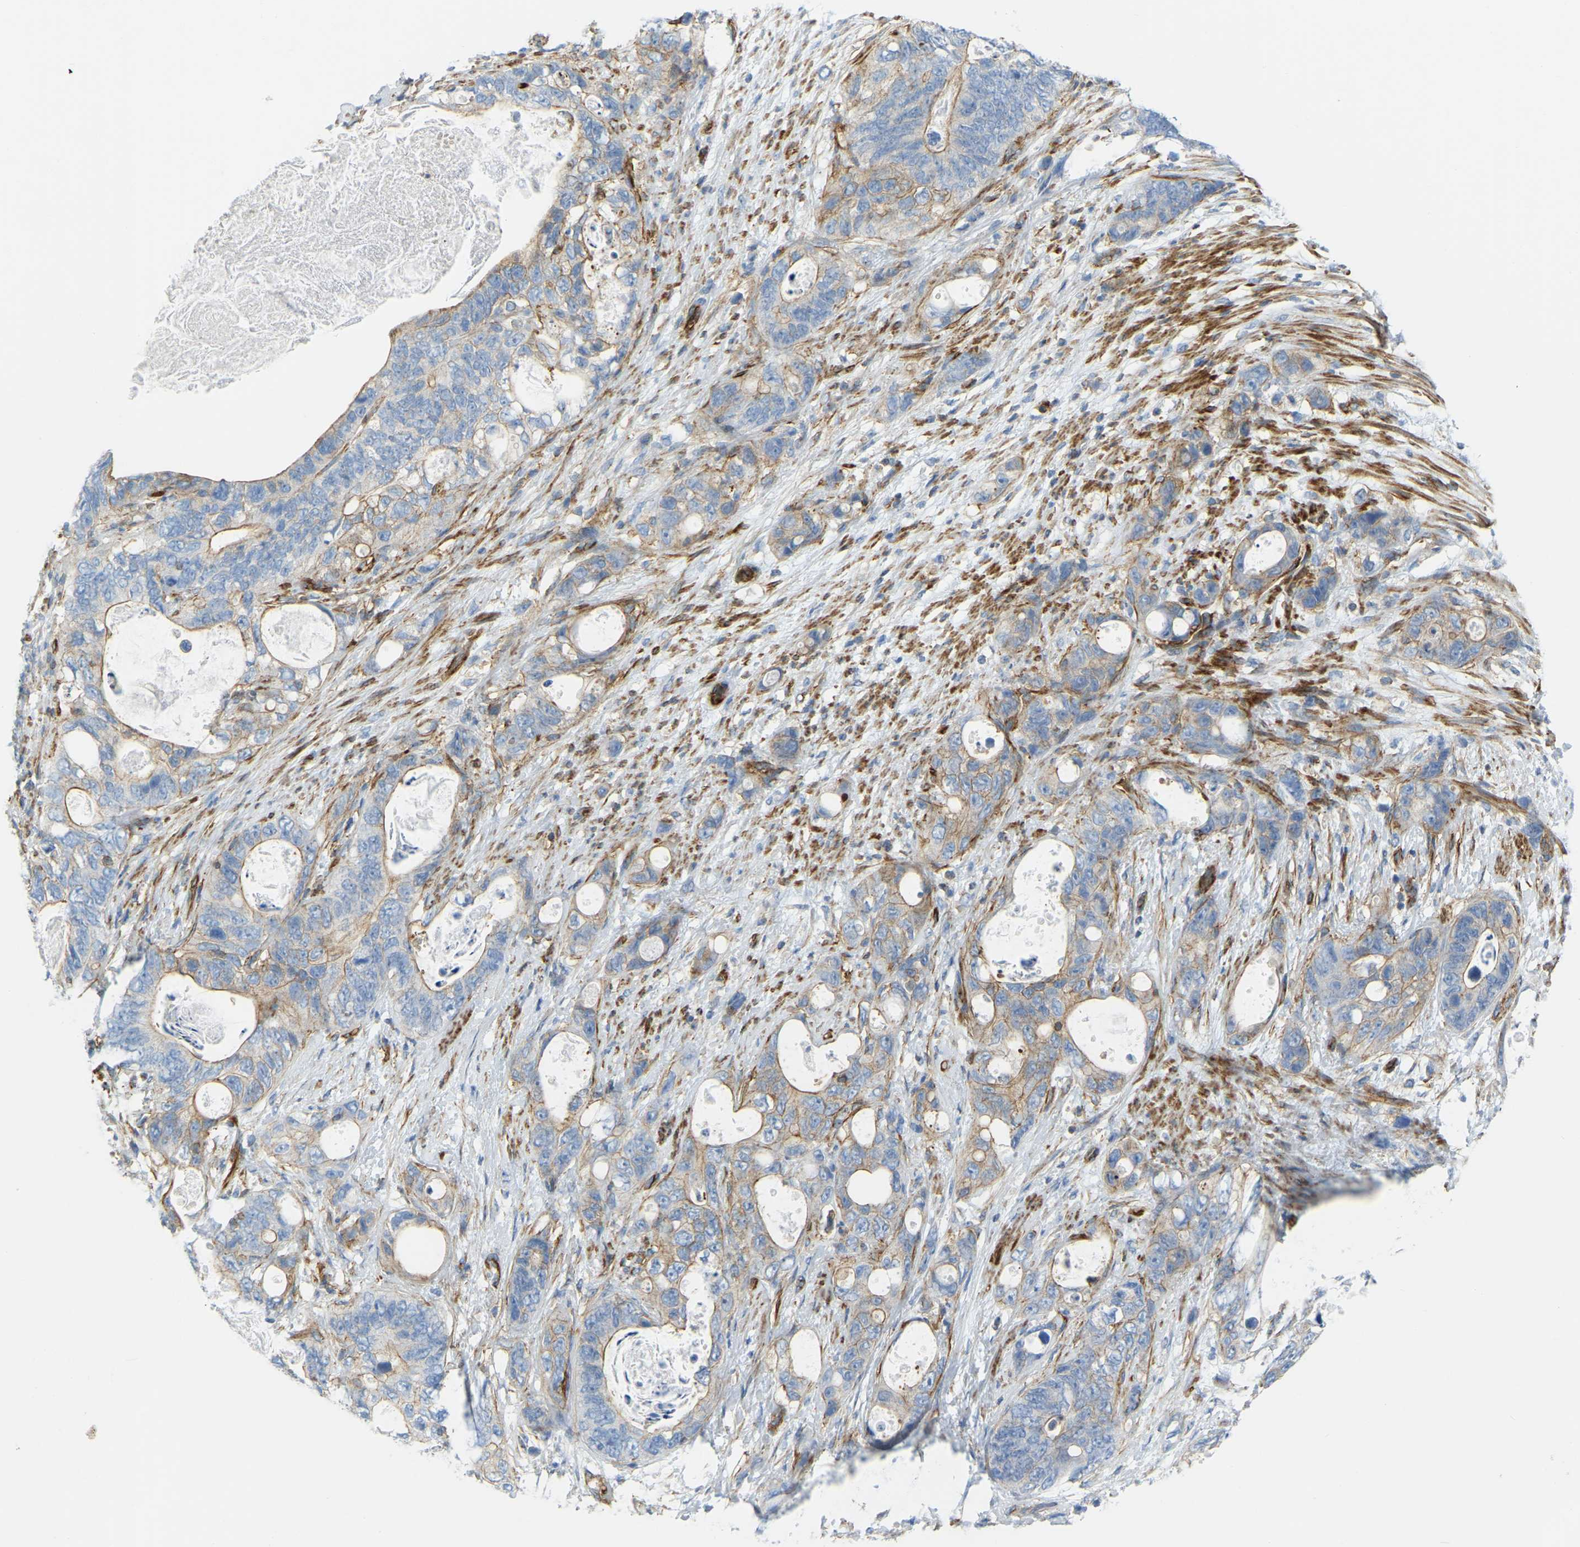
{"staining": {"intensity": "moderate", "quantity": "<25%", "location": "cytoplasmic/membranous"}, "tissue": "stomach cancer", "cell_type": "Tumor cells", "image_type": "cancer", "snomed": [{"axis": "morphology", "description": "Normal tissue, NOS"}, {"axis": "morphology", "description": "Adenocarcinoma, NOS"}, {"axis": "topography", "description": "Stomach"}], "caption": "This histopathology image demonstrates immunohistochemistry (IHC) staining of human stomach adenocarcinoma, with low moderate cytoplasmic/membranous staining in approximately <25% of tumor cells.", "gene": "MYL3", "patient": {"sex": "female", "age": 89}}